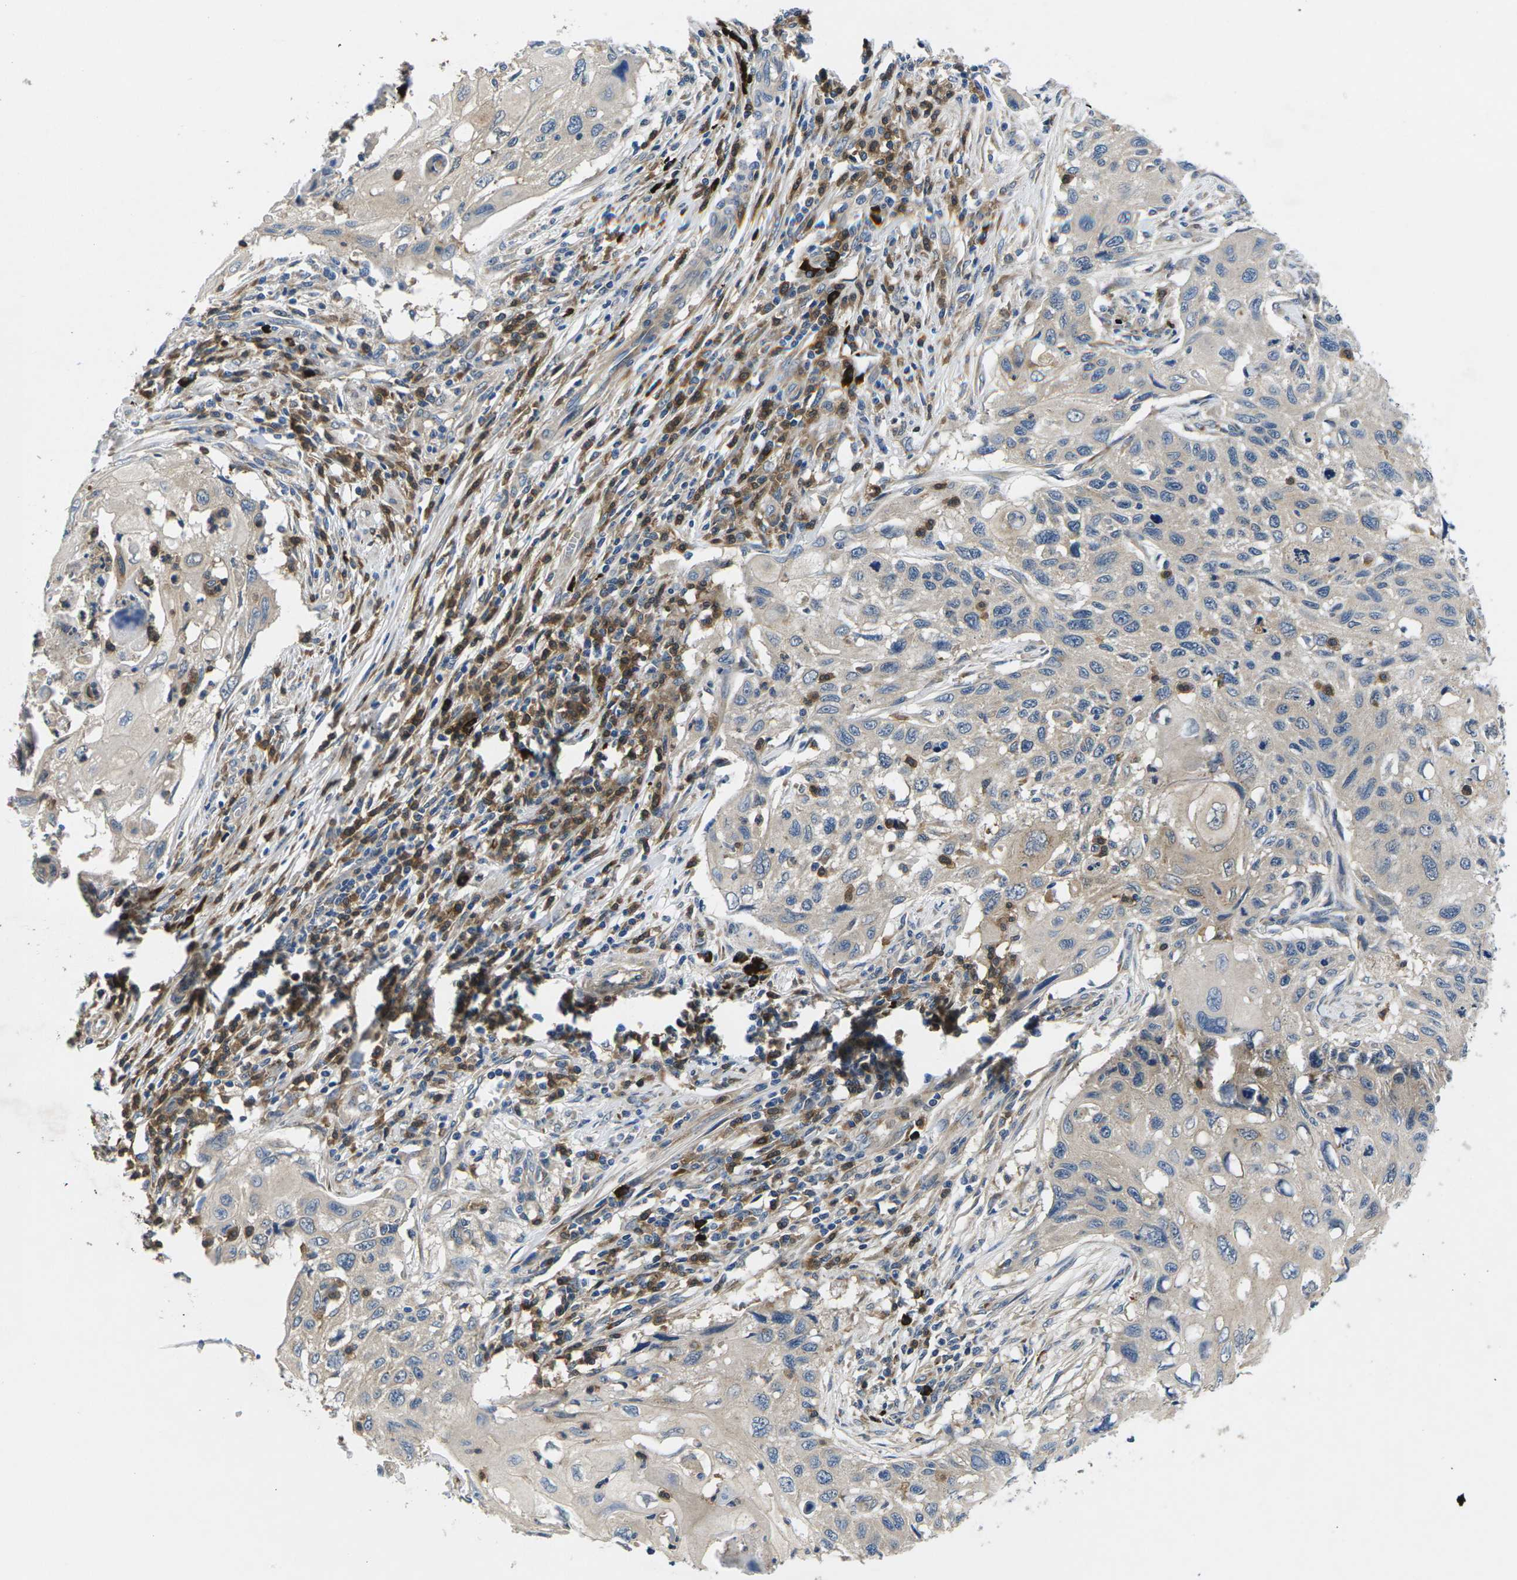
{"staining": {"intensity": "weak", "quantity": "<25%", "location": "cytoplasmic/membranous"}, "tissue": "cervical cancer", "cell_type": "Tumor cells", "image_type": "cancer", "snomed": [{"axis": "morphology", "description": "Squamous cell carcinoma, NOS"}, {"axis": "topography", "description": "Cervix"}], "caption": "High magnification brightfield microscopy of cervical squamous cell carcinoma stained with DAB (brown) and counterstained with hematoxylin (blue): tumor cells show no significant positivity.", "gene": "PLCE1", "patient": {"sex": "female", "age": 70}}